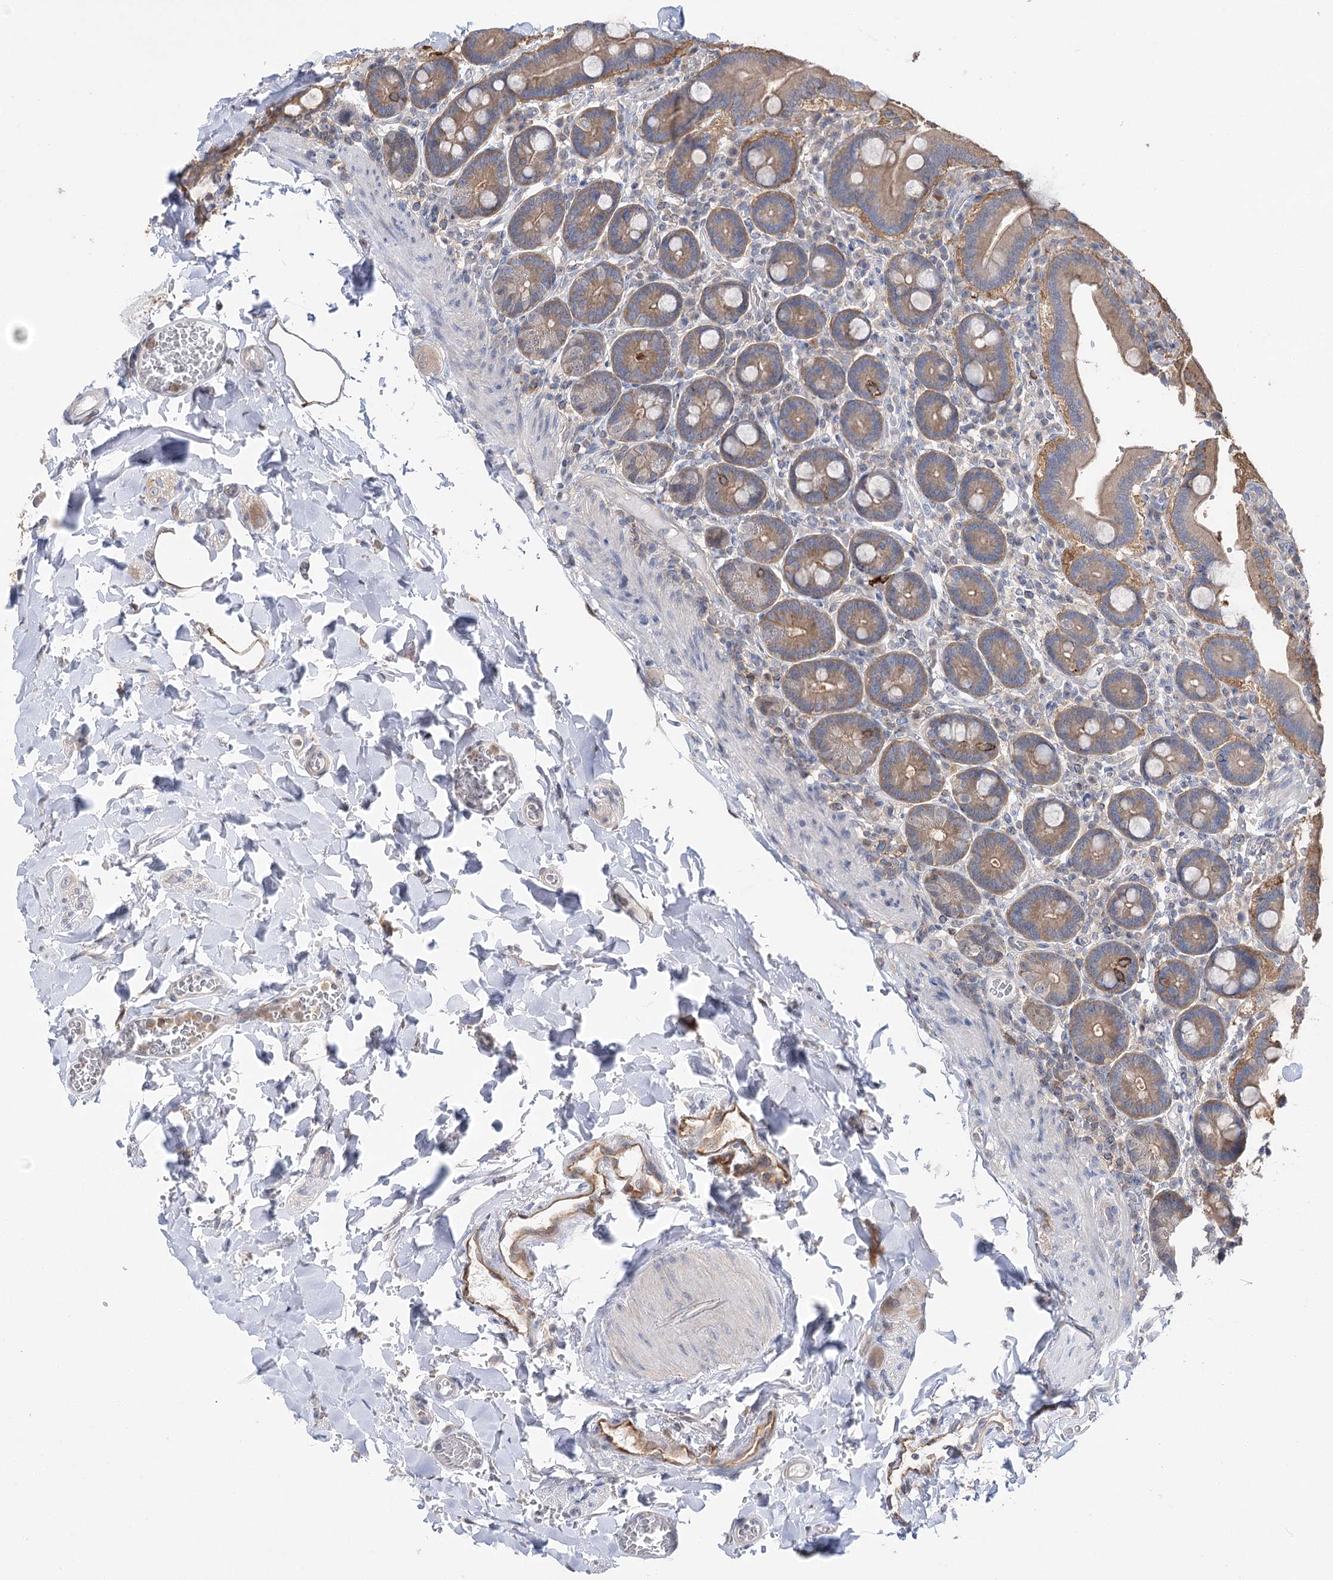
{"staining": {"intensity": "moderate", "quantity": ">75%", "location": "cytoplasmic/membranous"}, "tissue": "duodenum", "cell_type": "Glandular cells", "image_type": "normal", "snomed": [{"axis": "morphology", "description": "Normal tissue, NOS"}, {"axis": "topography", "description": "Duodenum"}], "caption": "A photomicrograph showing moderate cytoplasmic/membranous staining in approximately >75% of glandular cells in benign duodenum, as visualized by brown immunohistochemical staining.", "gene": "UGP2", "patient": {"sex": "female", "age": 62}}